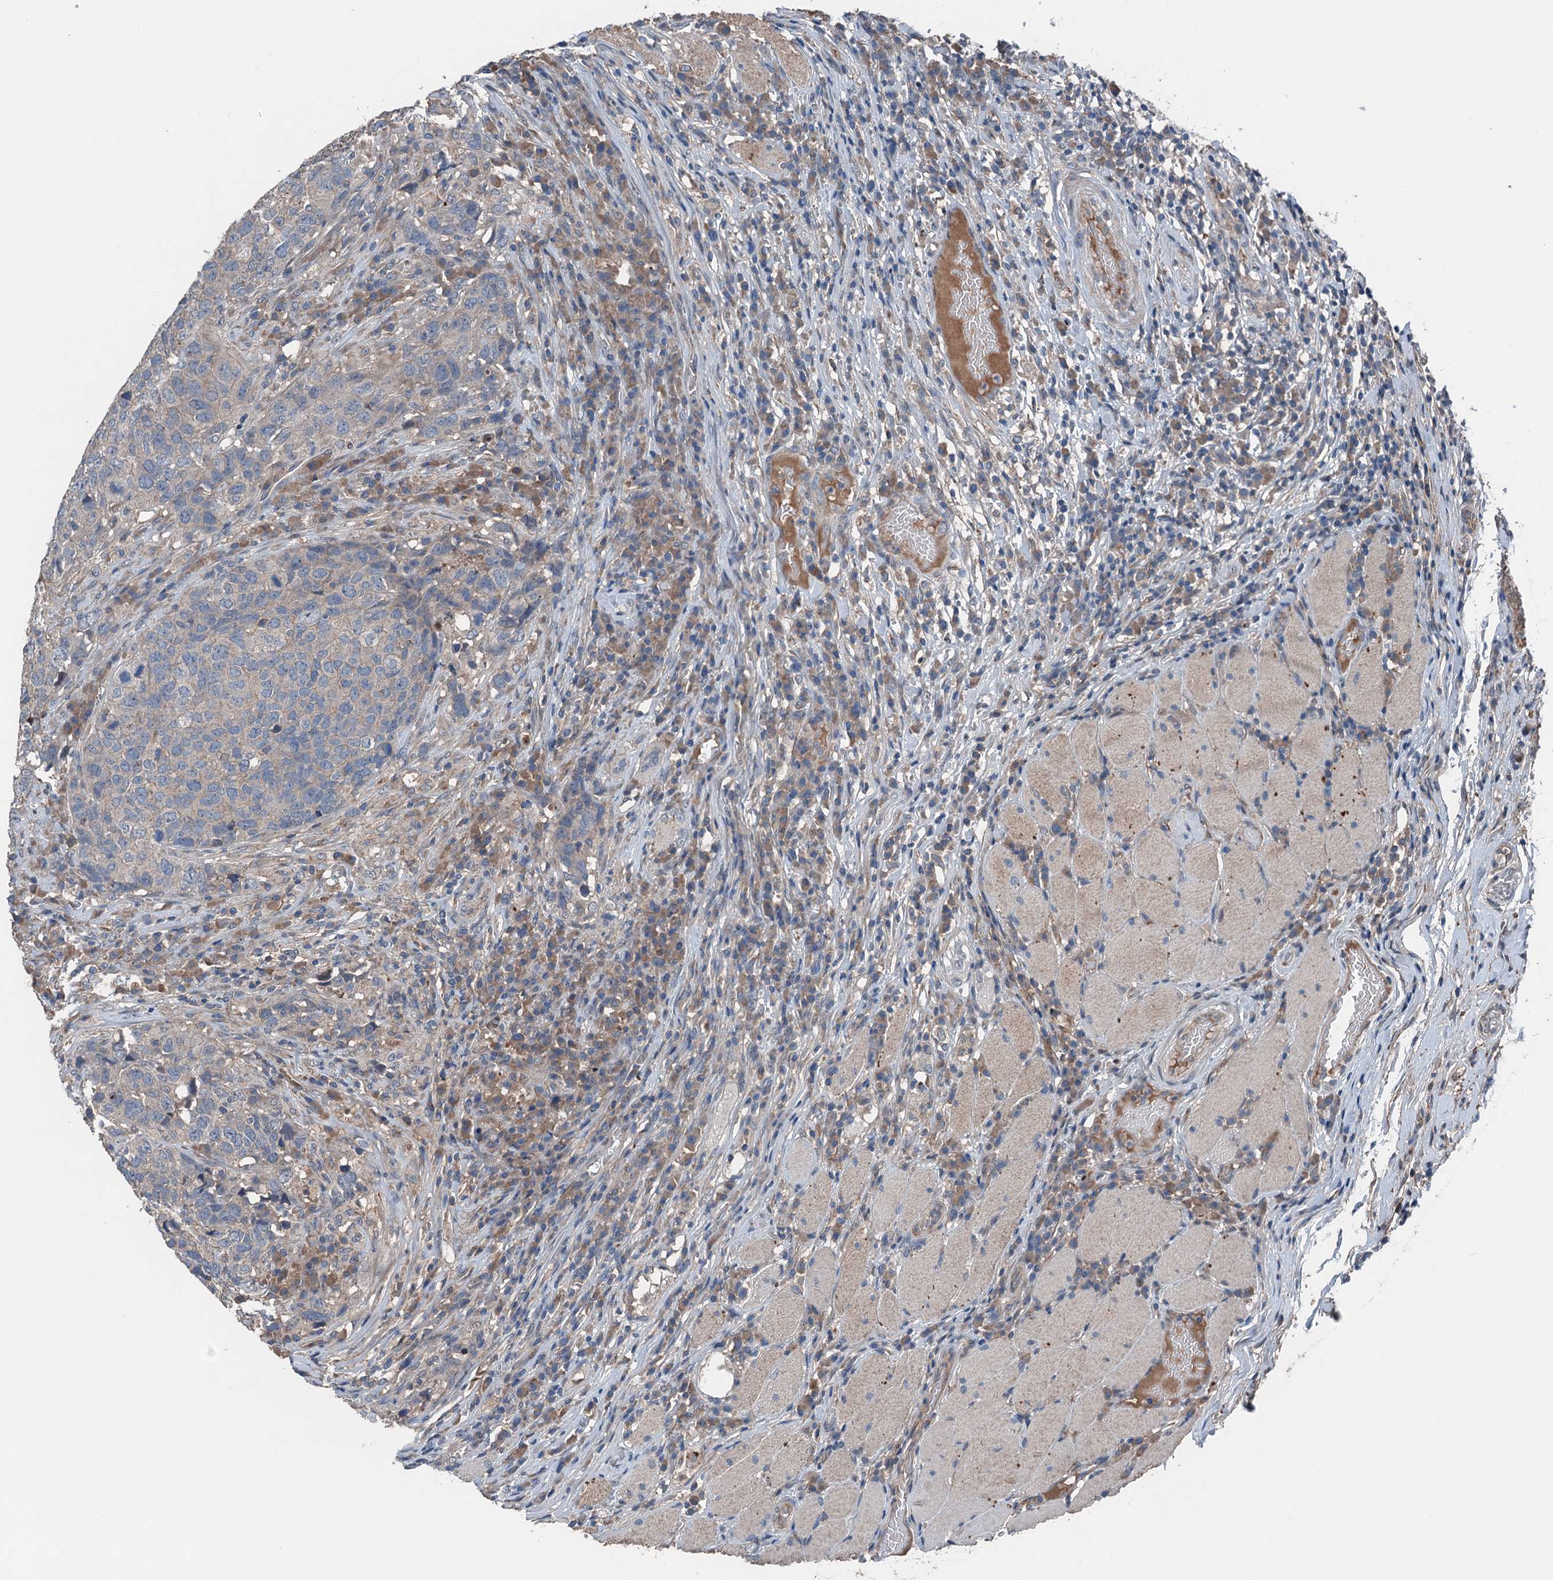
{"staining": {"intensity": "negative", "quantity": "none", "location": "none"}, "tissue": "head and neck cancer", "cell_type": "Tumor cells", "image_type": "cancer", "snomed": [{"axis": "morphology", "description": "Squamous cell carcinoma, NOS"}, {"axis": "topography", "description": "Head-Neck"}], "caption": "Immunohistochemistry (IHC) of human head and neck cancer (squamous cell carcinoma) reveals no expression in tumor cells.", "gene": "SLC2A10", "patient": {"sex": "male", "age": 66}}